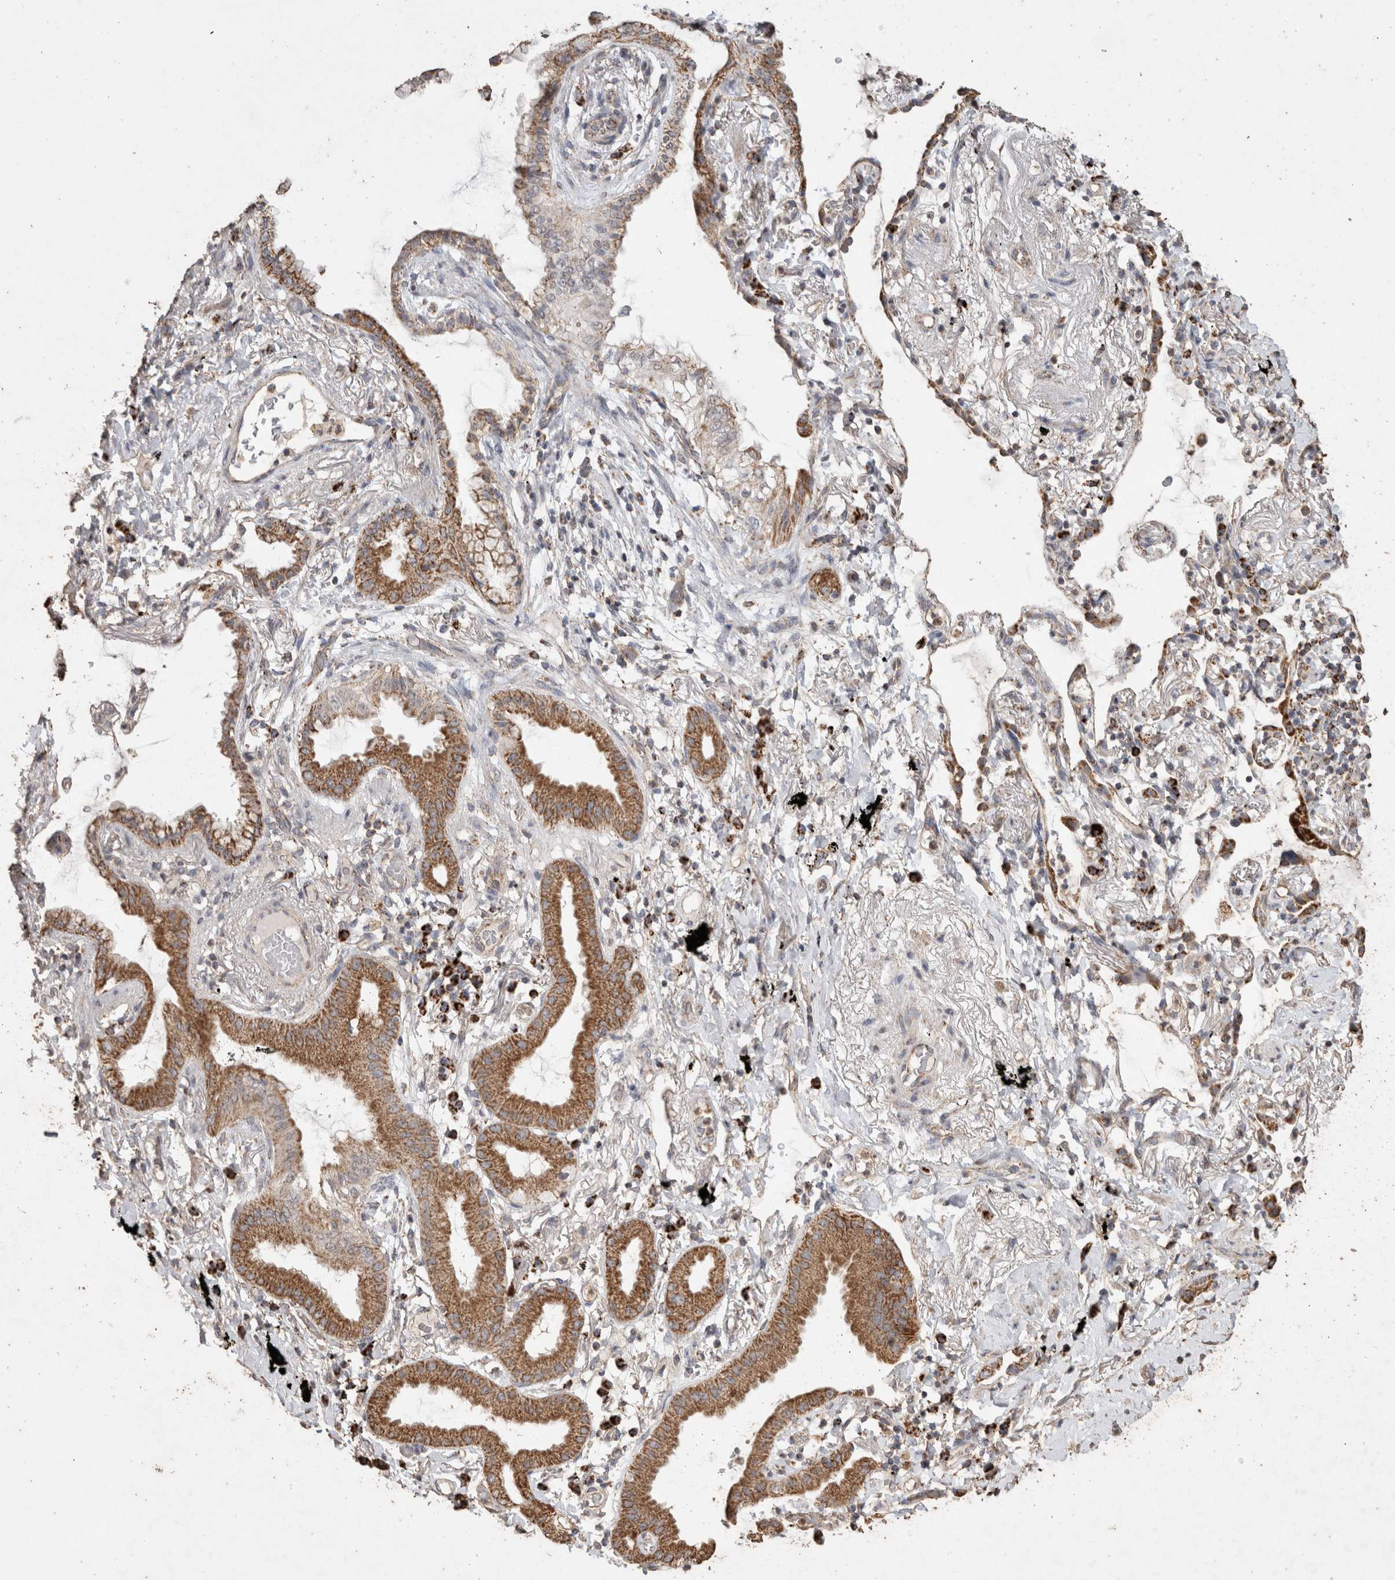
{"staining": {"intensity": "moderate", "quantity": ">75%", "location": "cytoplasmic/membranous"}, "tissue": "lung cancer", "cell_type": "Tumor cells", "image_type": "cancer", "snomed": [{"axis": "morphology", "description": "Adenocarcinoma, NOS"}, {"axis": "topography", "description": "Lung"}], "caption": "Lung adenocarcinoma stained with a protein marker shows moderate staining in tumor cells.", "gene": "ACADM", "patient": {"sex": "female", "age": 70}}